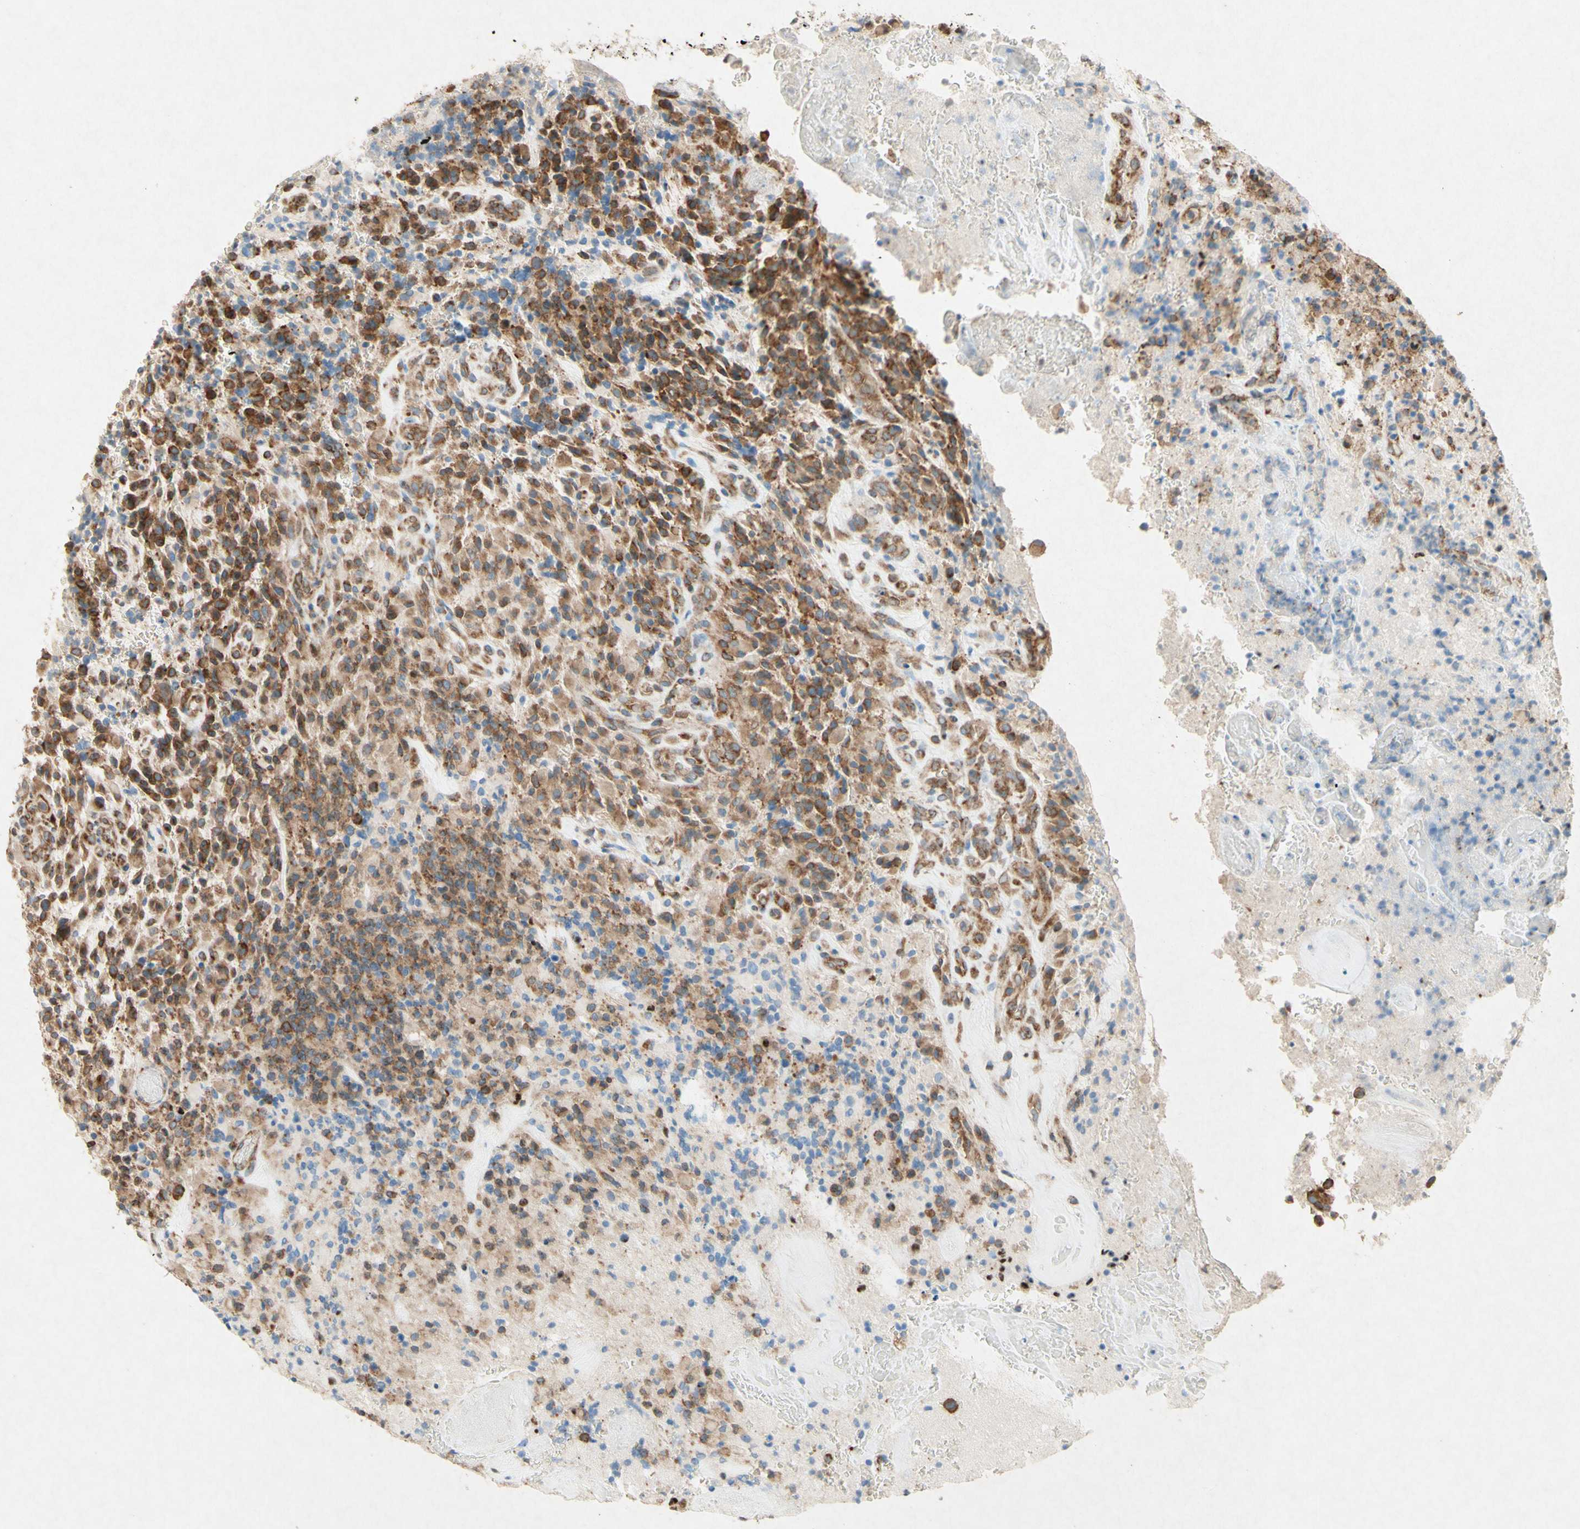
{"staining": {"intensity": "strong", "quantity": ">75%", "location": "cytoplasmic/membranous"}, "tissue": "glioma", "cell_type": "Tumor cells", "image_type": "cancer", "snomed": [{"axis": "morphology", "description": "Glioma, malignant, High grade"}, {"axis": "topography", "description": "Brain"}], "caption": "A brown stain highlights strong cytoplasmic/membranous staining of a protein in human malignant high-grade glioma tumor cells.", "gene": "PABPC1", "patient": {"sex": "male", "age": 71}}